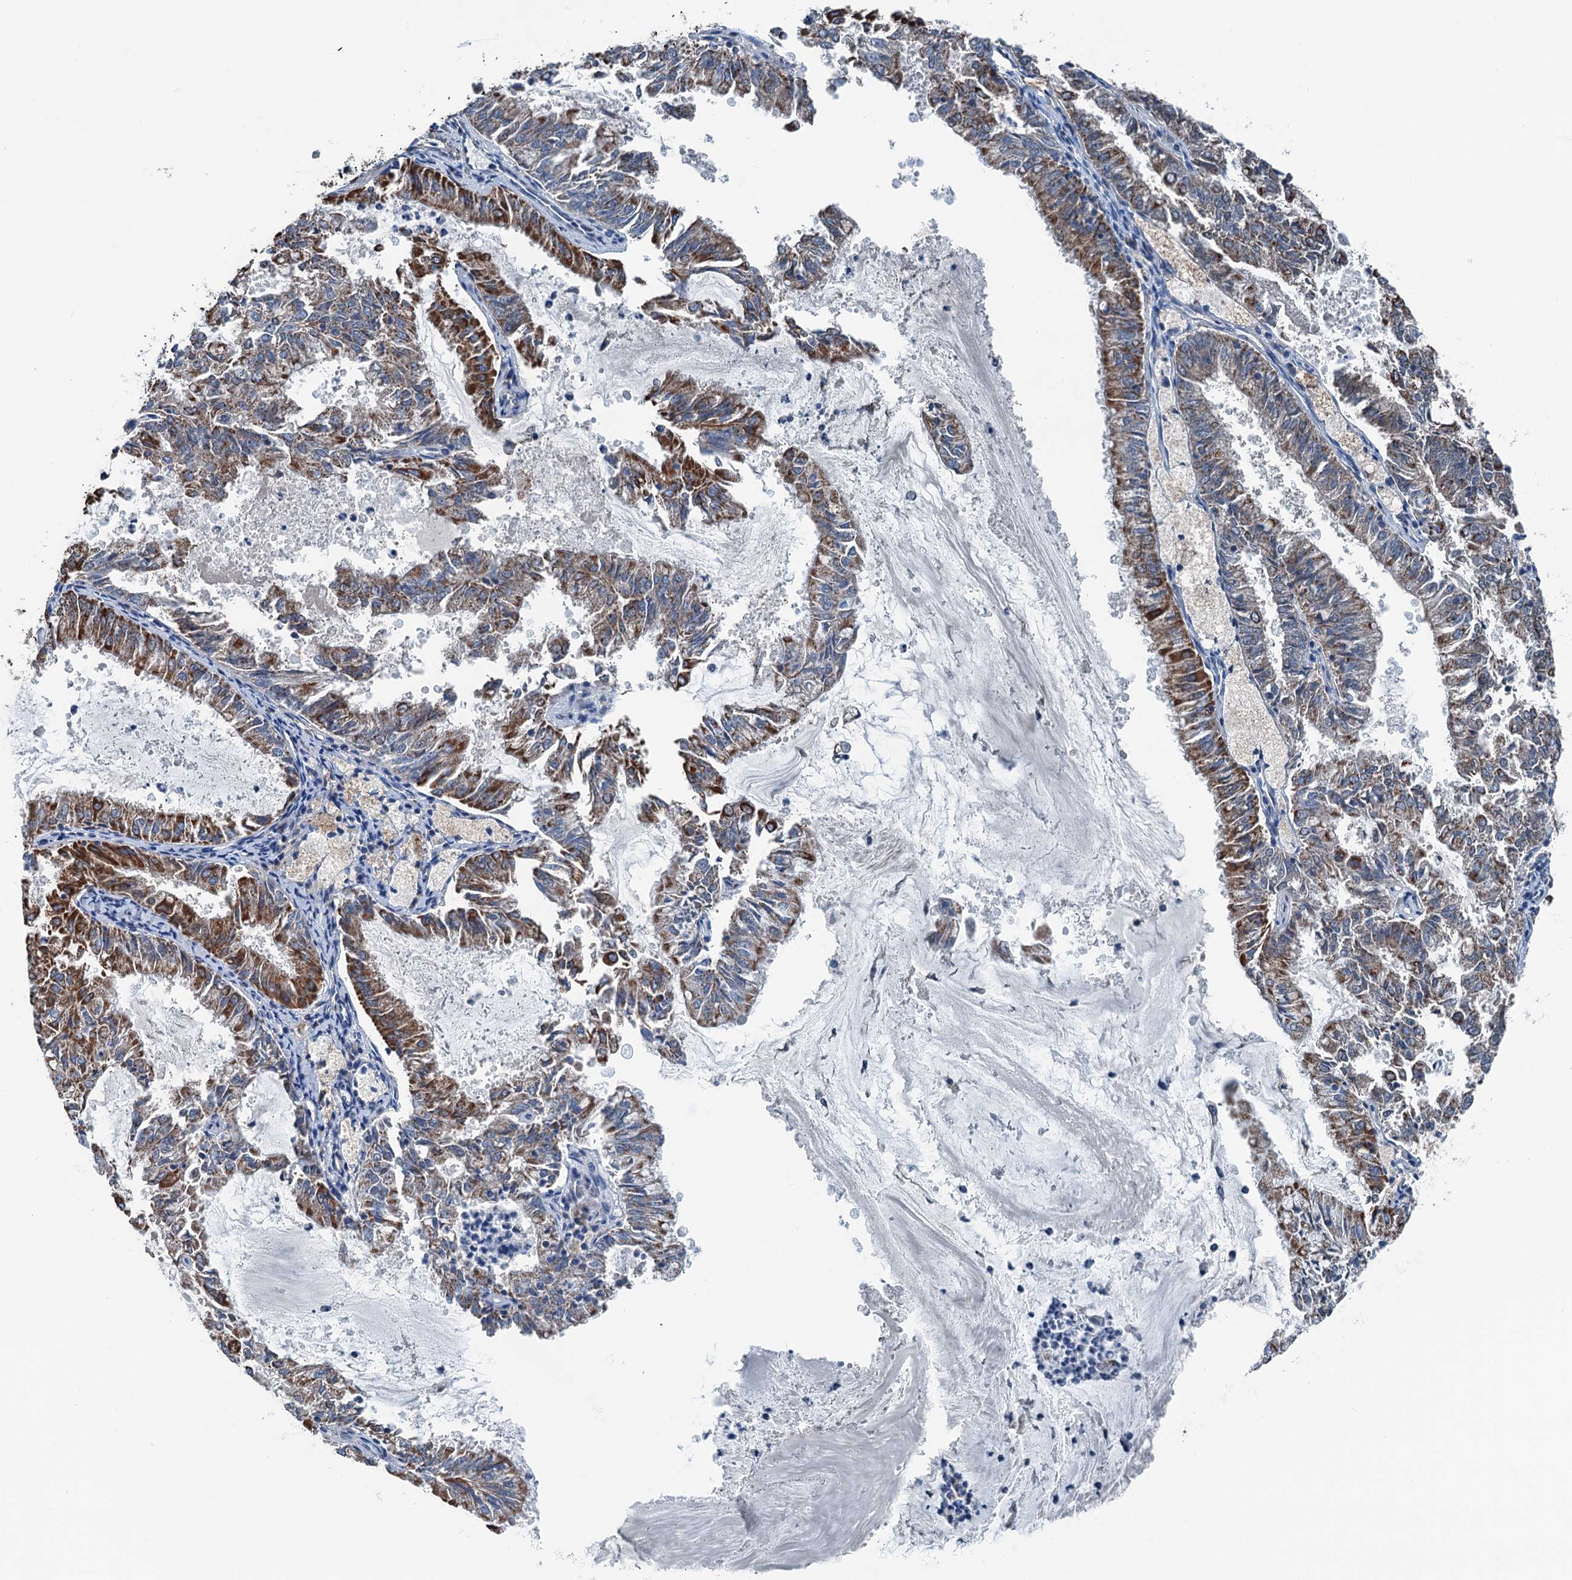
{"staining": {"intensity": "moderate", "quantity": ">75%", "location": "cytoplasmic/membranous"}, "tissue": "endometrial cancer", "cell_type": "Tumor cells", "image_type": "cancer", "snomed": [{"axis": "morphology", "description": "Adenocarcinoma, NOS"}, {"axis": "topography", "description": "Endometrium"}], "caption": "An IHC image of tumor tissue is shown. Protein staining in brown shows moderate cytoplasmic/membranous positivity in endometrial cancer within tumor cells.", "gene": "TRPT1", "patient": {"sex": "female", "age": 57}}